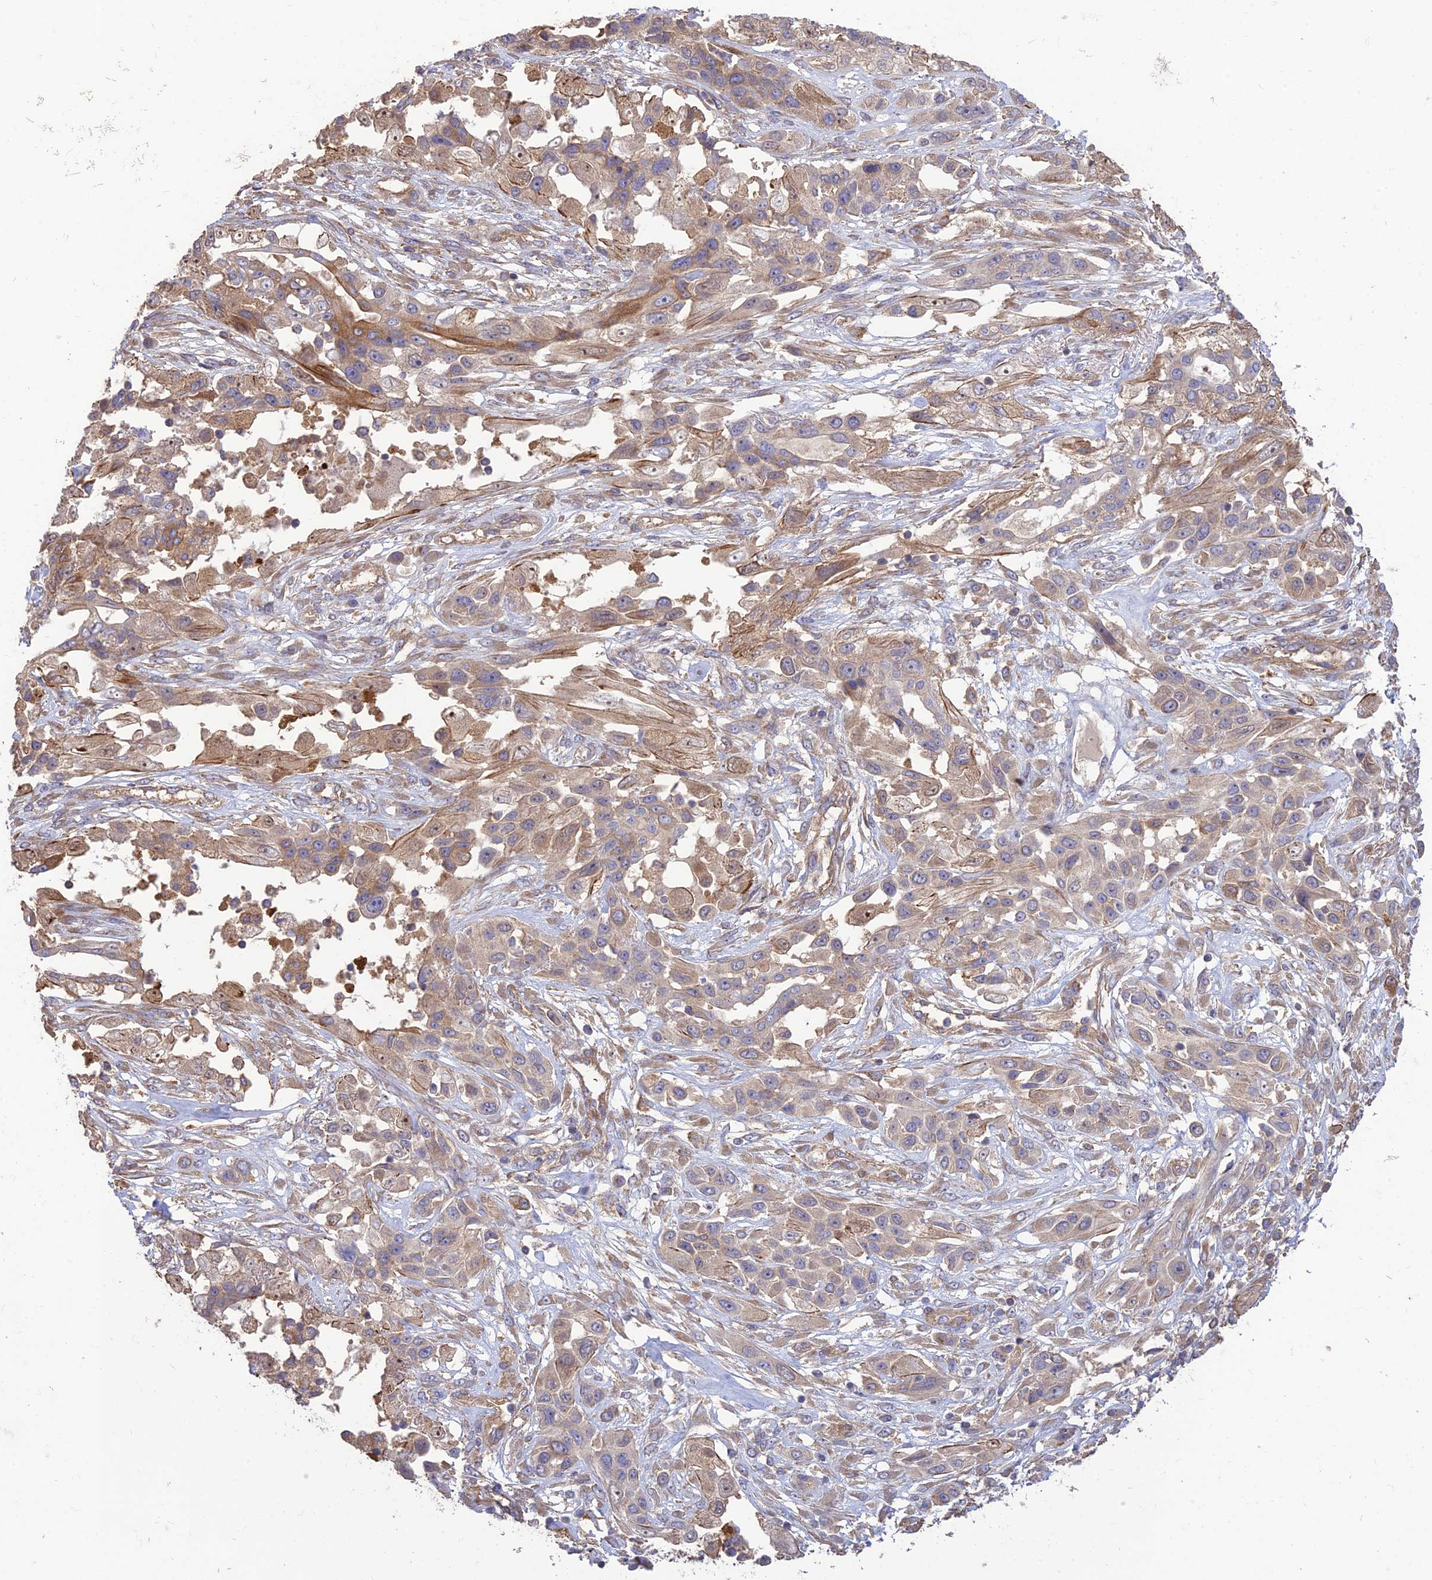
{"staining": {"intensity": "weak", "quantity": "<25%", "location": "cytoplasmic/membranous"}, "tissue": "lung cancer", "cell_type": "Tumor cells", "image_type": "cancer", "snomed": [{"axis": "morphology", "description": "Squamous cell carcinoma, NOS"}, {"axis": "topography", "description": "Lung"}], "caption": "High power microscopy image of an IHC photomicrograph of lung squamous cell carcinoma, revealing no significant positivity in tumor cells.", "gene": "TMEM131L", "patient": {"sex": "female", "age": 70}}